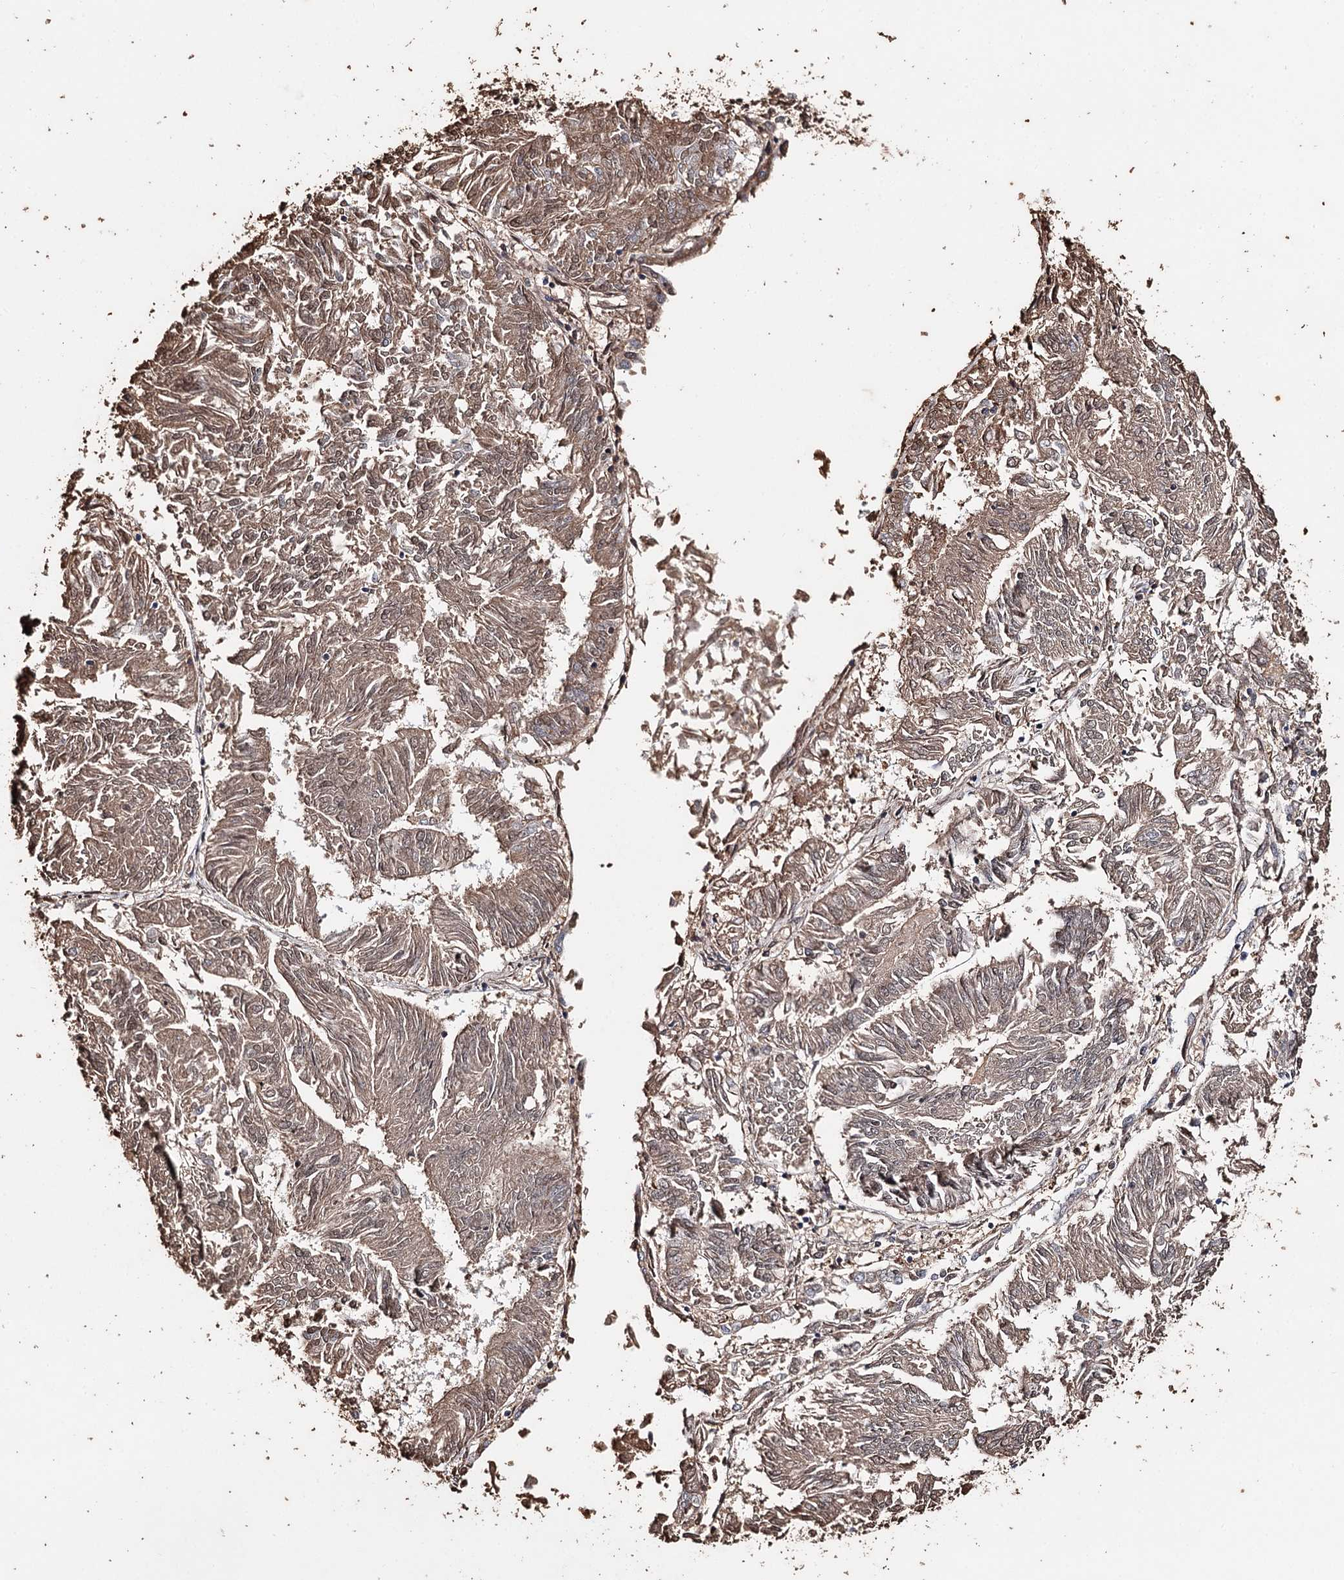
{"staining": {"intensity": "moderate", "quantity": ">75%", "location": "cytoplasmic/membranous"}, "tissue": "endometrial cancer", "cell_type": "Tumor cells", "image_type": "cancer", "snomed": [{"axis": "morphology", "description": "Adenocarcinoma, NOS"}, {"axis": "topography", "description": "Endometrium"}], "caption": "High-magnification brightfield microscopy of endometrial adenocarcinoma stained with DAB (brown) and counterstained with hematoxylin (blue). tumor cells exhibit moderate cytoplasmic/membranous staining is present in approximately>75% of cells.", "gene": "SYVN1", "patient": {"sex": "female", "age": 58}}